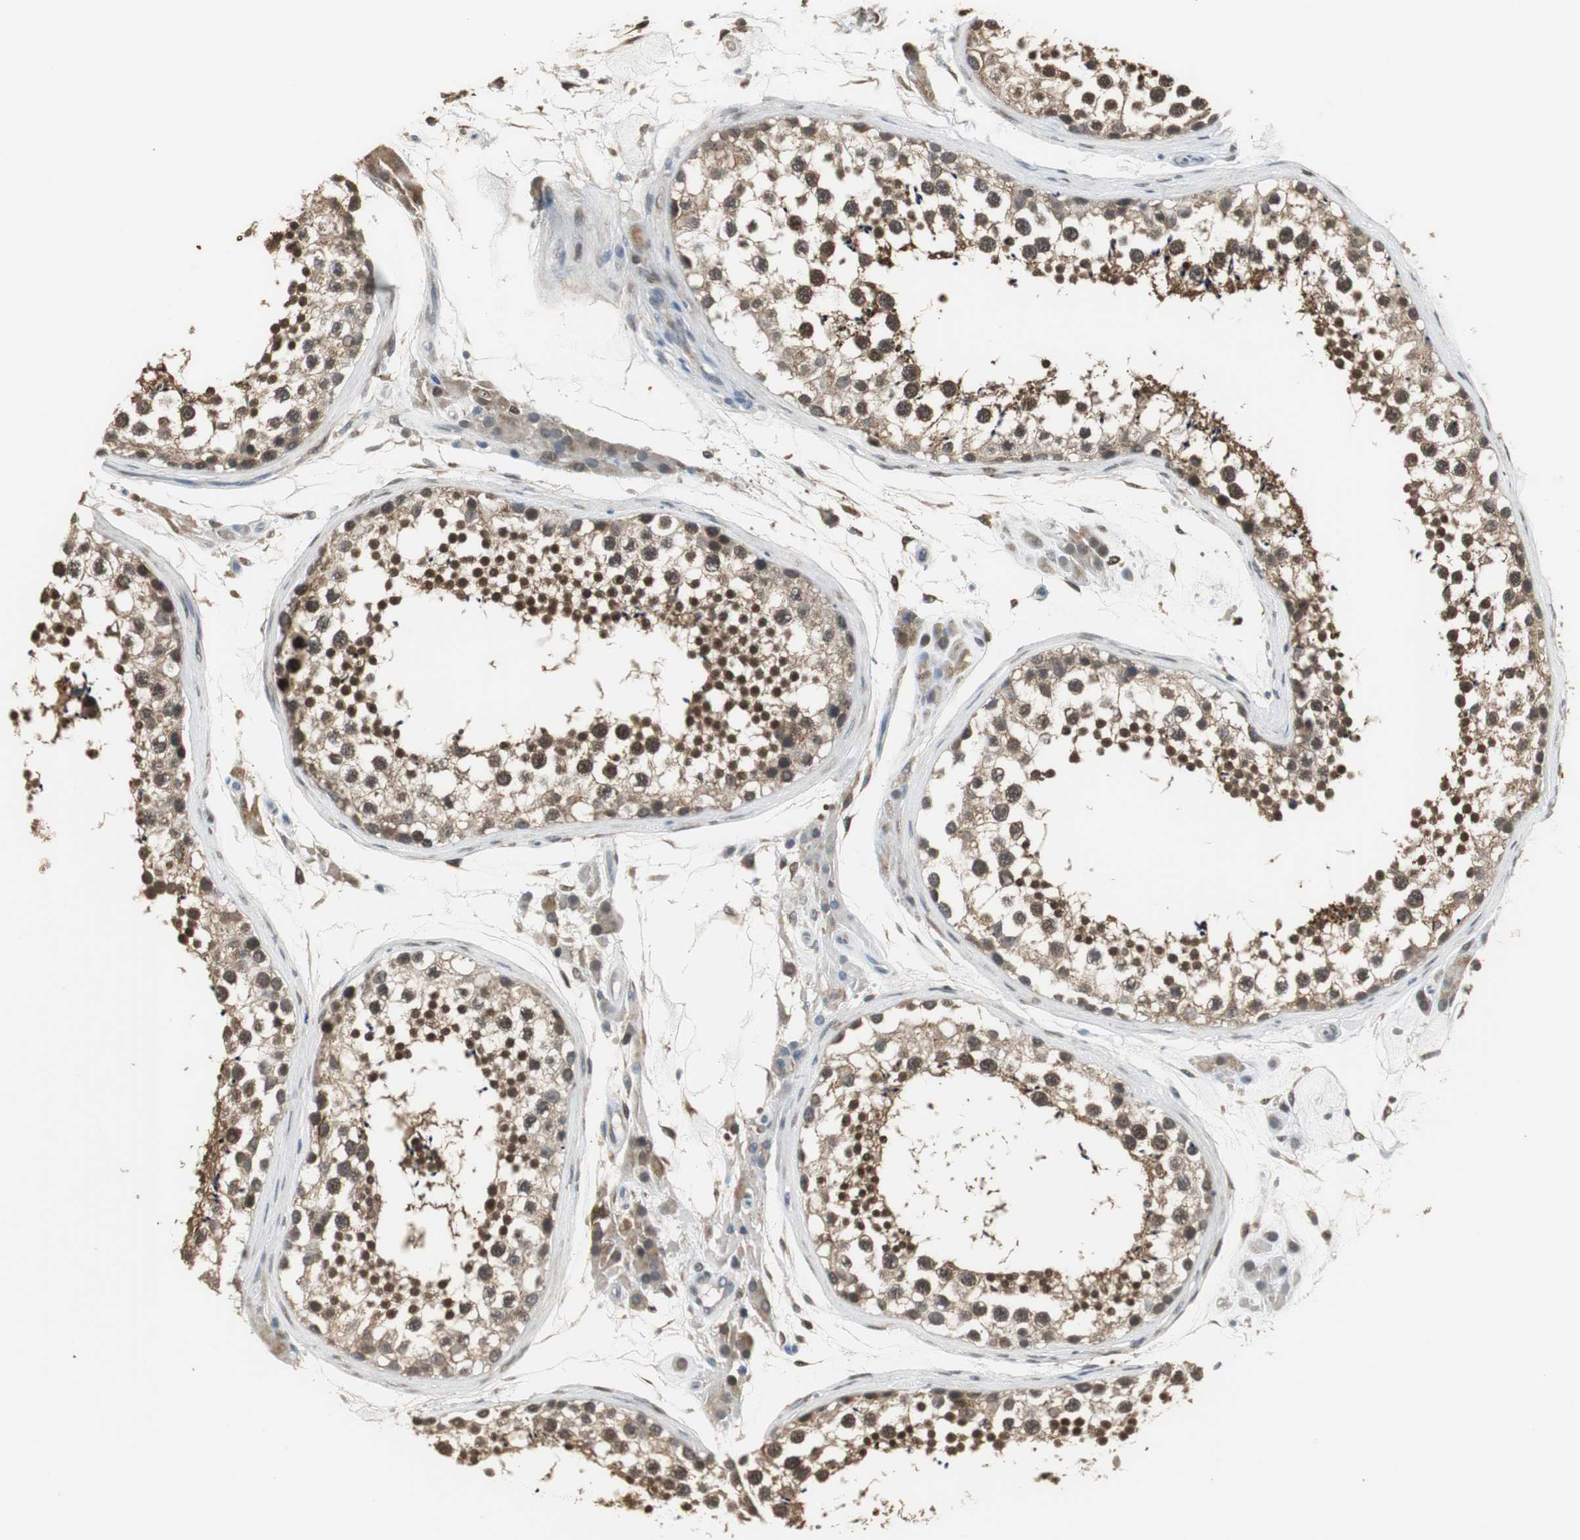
{"staining": {"intensity": "strong", "quantity": ">75%", "location": "cytoplasmic/membranous,nuclear"}, "tissue": "testis", "cell_type": "Cells in seminiferous ducts", "image_type": "normal", "snomed": [{"axis": "morphology", "description": "Normal tissue, NOS"}, {"axis": "topography", "description": "Testis"}], "caption": "A brown stain highlights strong cytoplasmic/membranous,nuclear staining of a protein in cells in seminiferous ducts of unremarkable human testis. (brown staining indicates protein expression, while blue staining denotes nuclei).", "gene": "PLIN3", "patient": {"sex": "male", "age": 46}}